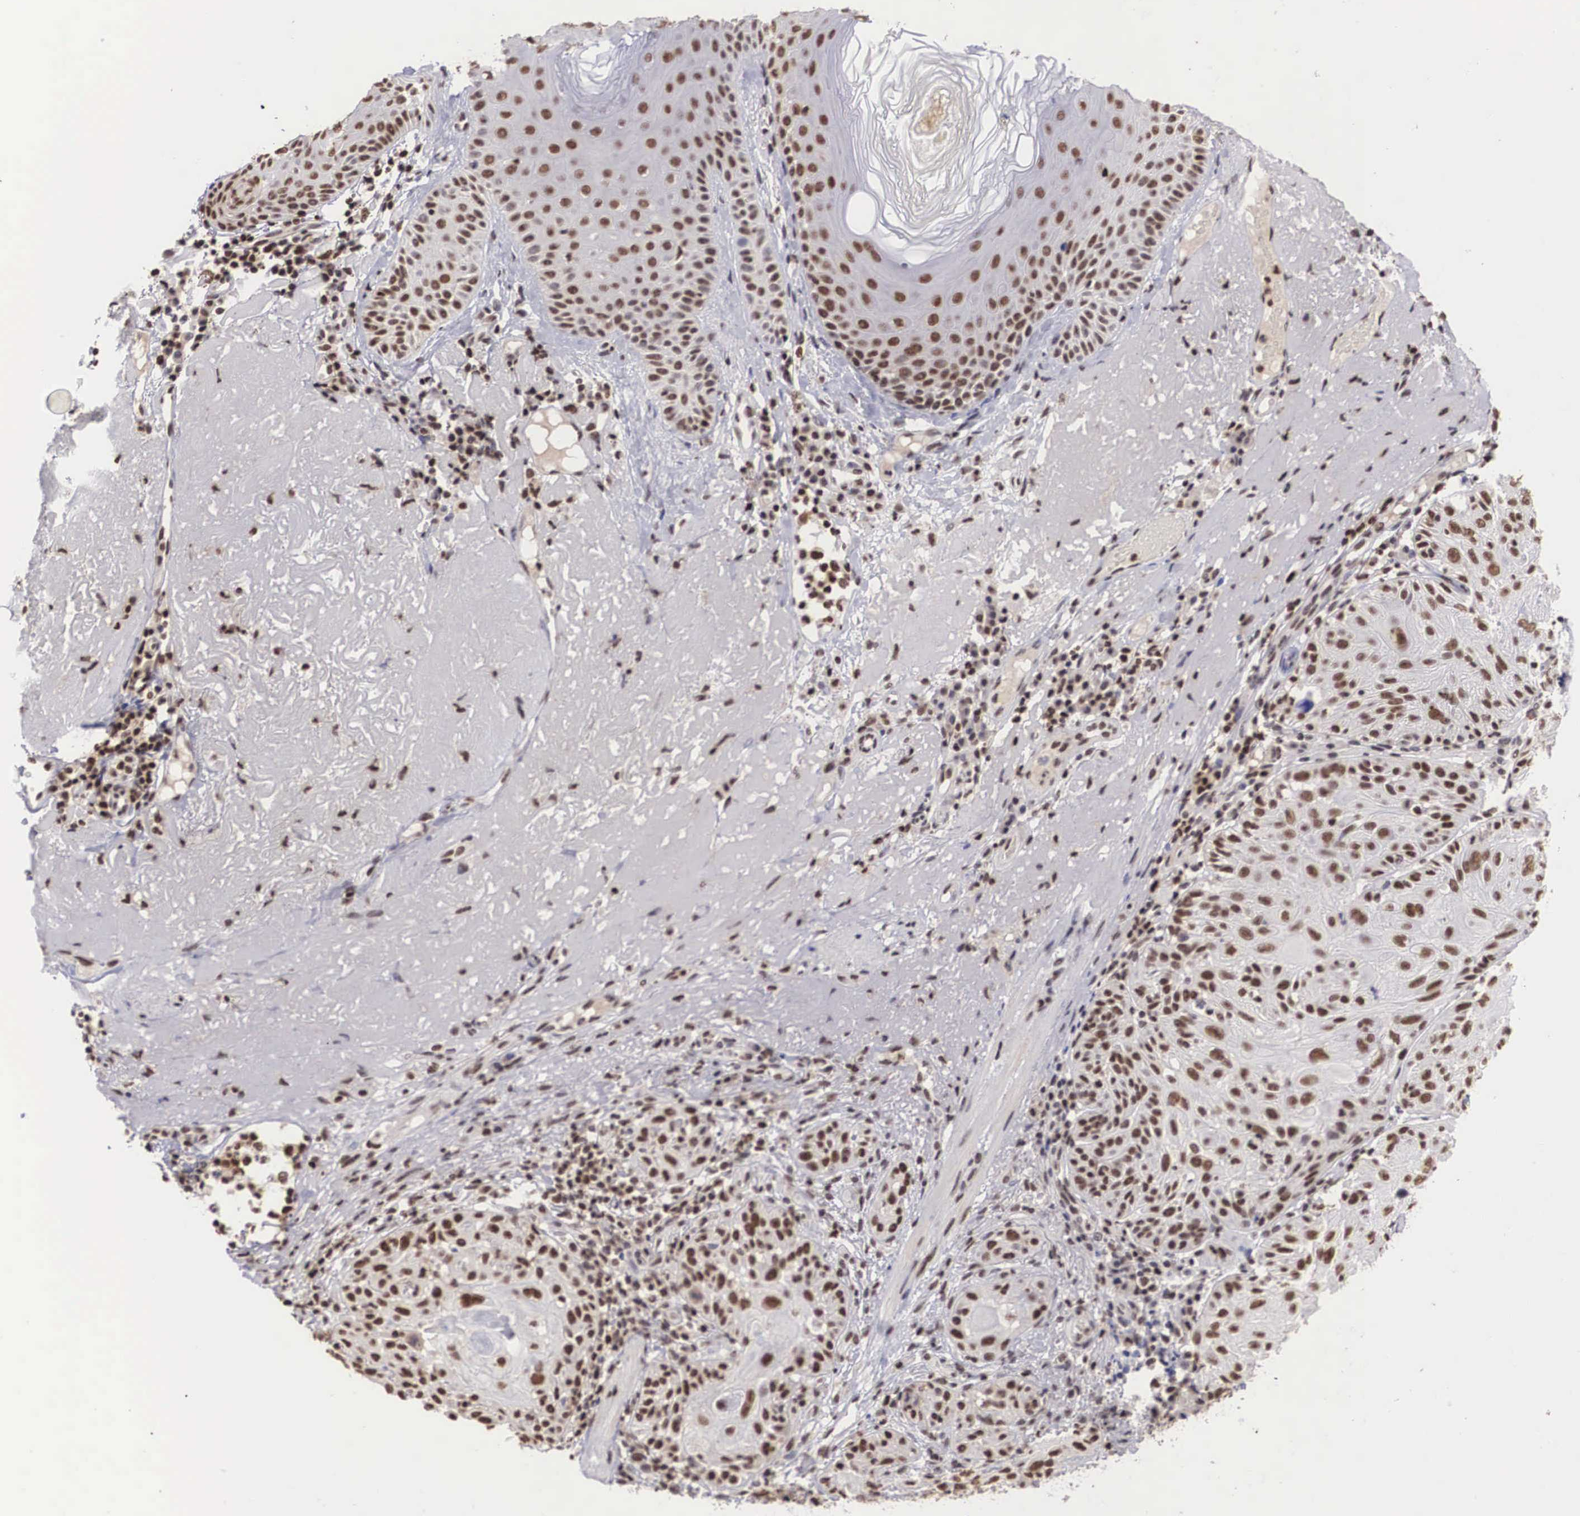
{"staining": {"intensity": "strong", "quantity": ">75%", "location": "nuclear"}, "tissue": "skin cancer", "cell_type": "Tumor cells", "image_type": "cancer", "snomed": [{"axis": "morphology", "description": "Squamous cell carcinoma, NOS"}, {"axis": "topography", "description": "Skin"}], "caption": "A brown stain shows strong nuclear staining of a protein in squamous cell carcinoma (skin) tumor cells.", "gene": "HTATSF1", "patient": {"sex": "female", "age": 89}}